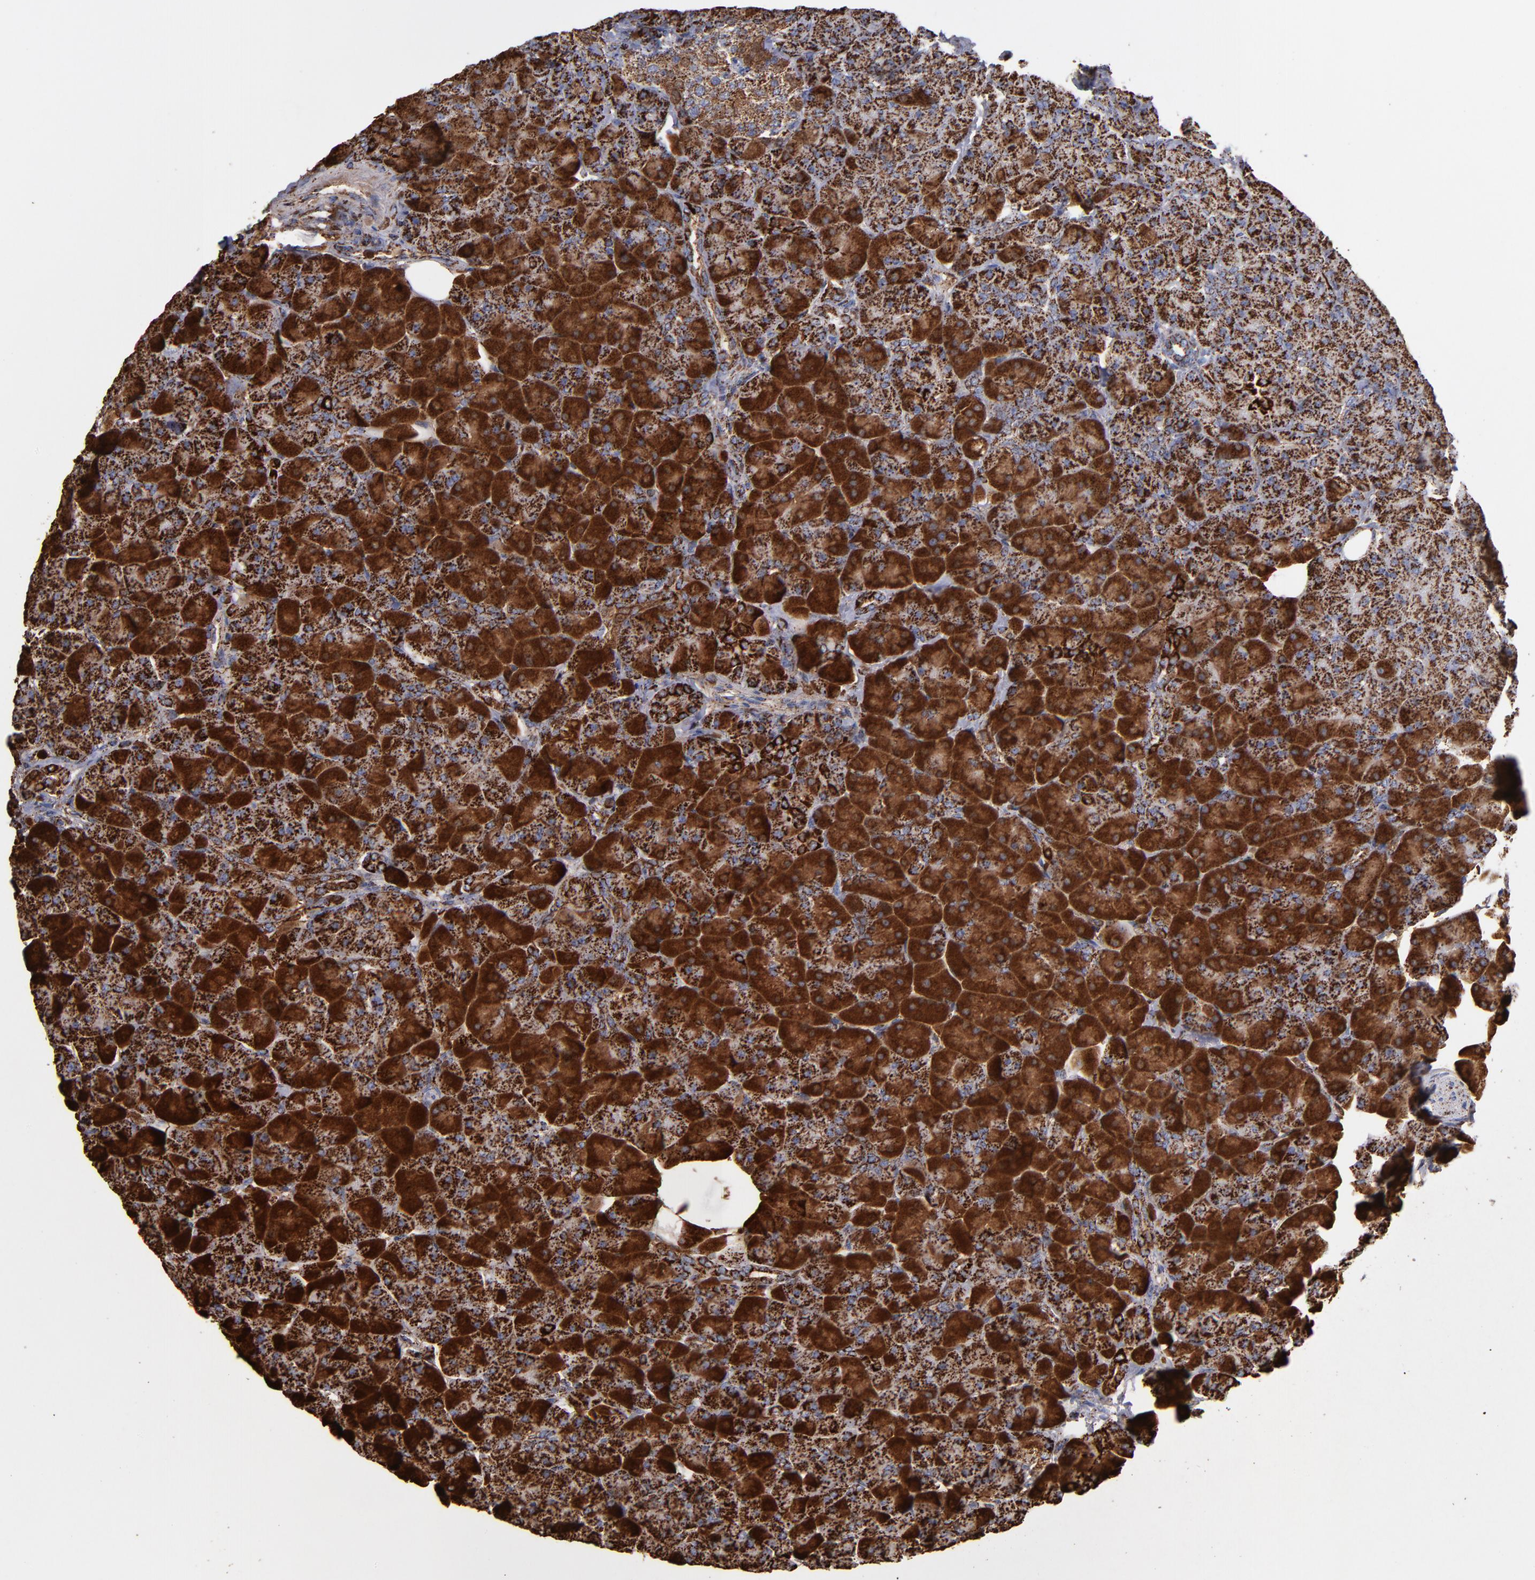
{"staining": {"intensity": "strong", "quantity": ">75%", "location": "cytoplasmic/membranous"}, "tissue": "pancreas", "cell_type": "Exocrine glandular cells", "image_type": "normal", "snomed": [{"axis": "morphology", "description": "Normal tissue, NOS"}, {"axis": "topography", "description": "Pancreas"}], "caption": "Immunohistochemistry of unremarkable pancreas displays high levels of strong cytoplasmic/membranous expression in approximately >75% of exocrine glandular cells. The staining was performed using DAB, with brown indicating positive protein expression. Nuclei are stained blue with hematoxylin.", "gene": "SOD2", "patient": {"sex": "male", "age": 66}}